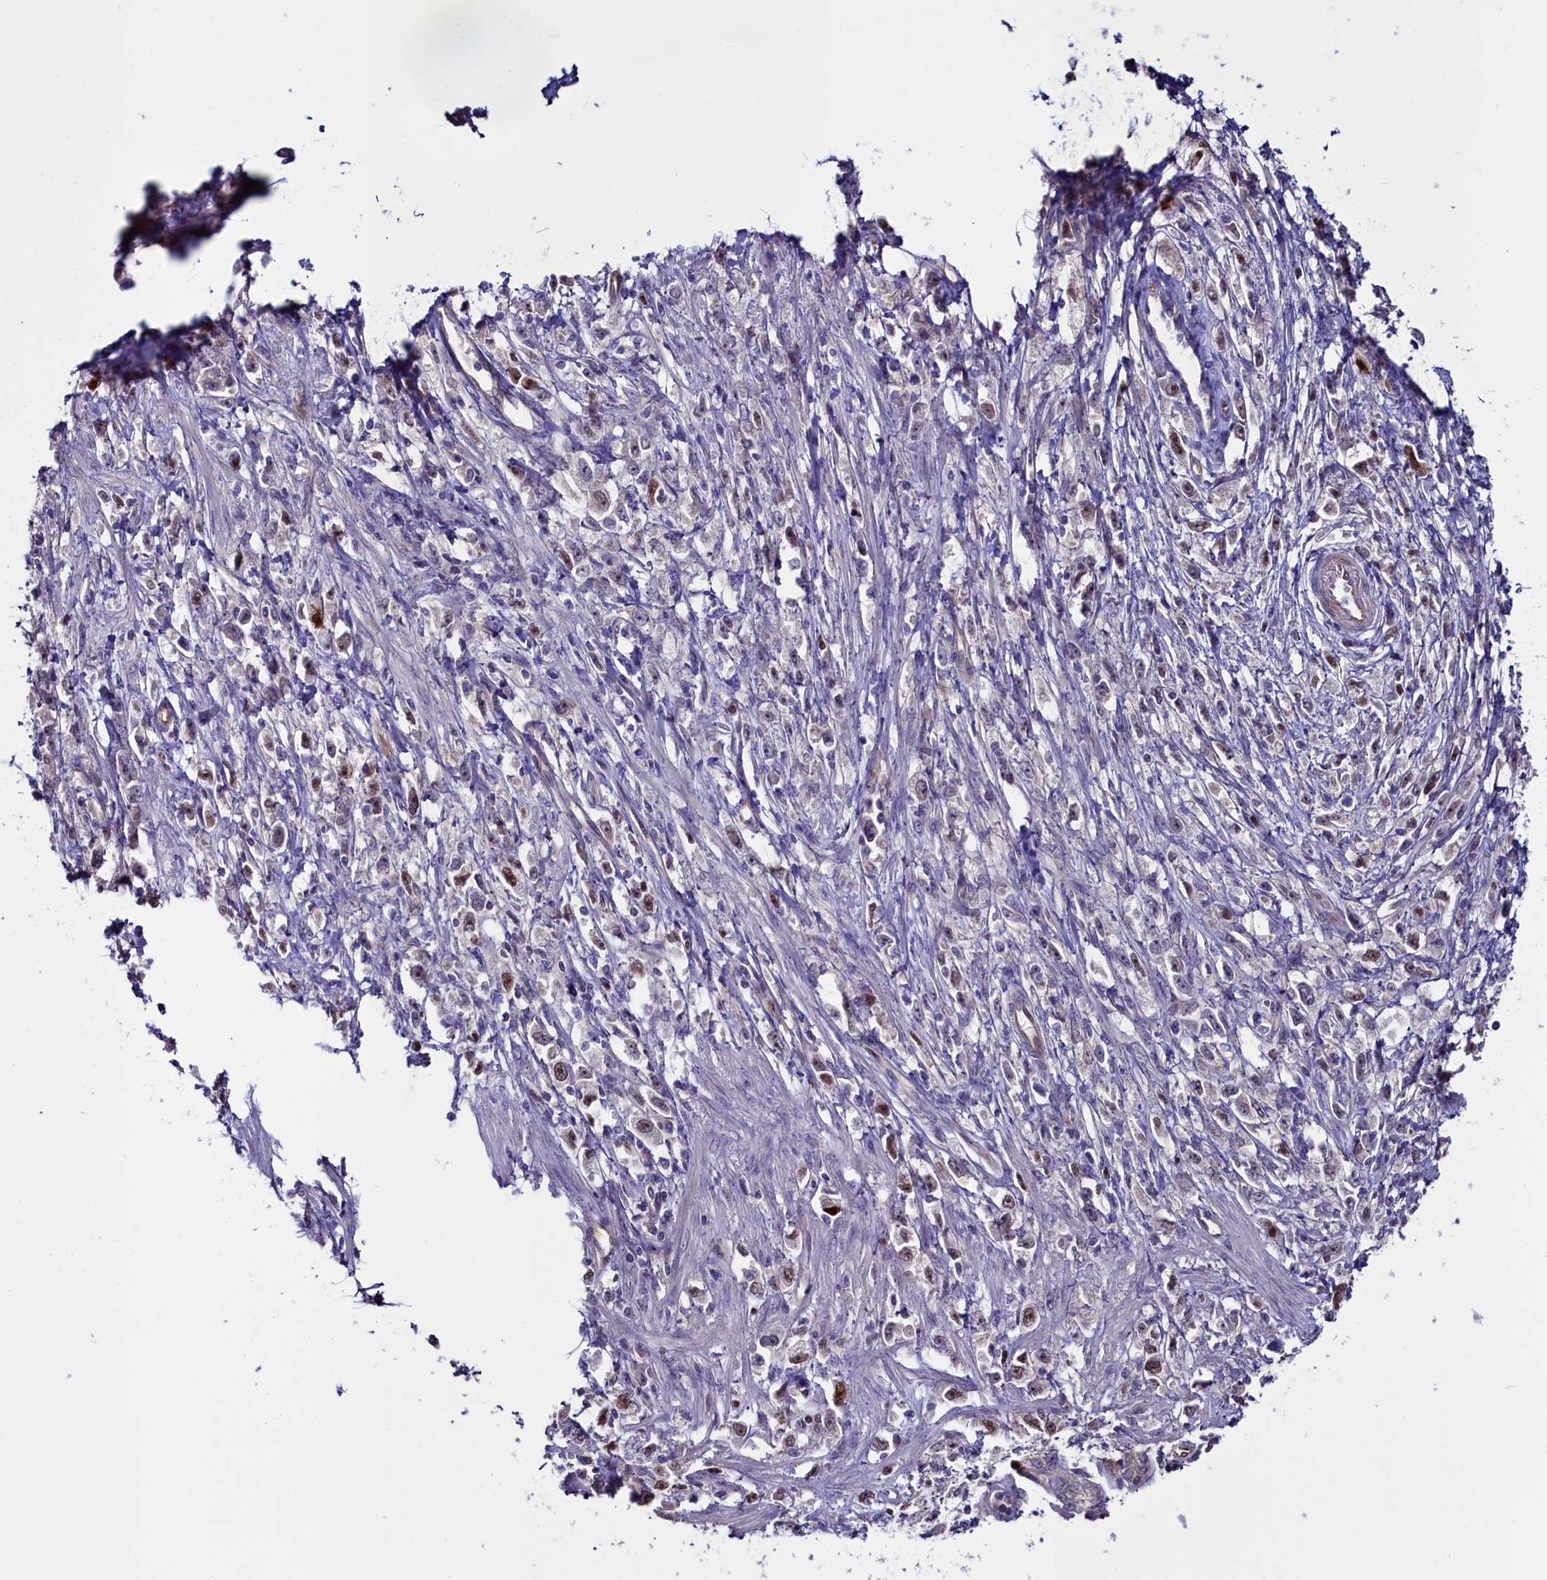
{"staining": {"intensity": "weak", "quantity": "<25%", "location": "nuclear"}, "tissue": "stomach cancer", "cell_type": "Tumor cells", "image_type": "cancer", "snomed": [{"axis": "morphology", "description": "Adenocarcinoma, NOS"}, {"axis": "topography", "description": "Stomach"}], "caption": "A micrograph of human stomach cancer (adenocarcinoma) is negative for staining in tumor cells.", "gene": "PDILT", "patient": {"sex": "female", "age": 59}}